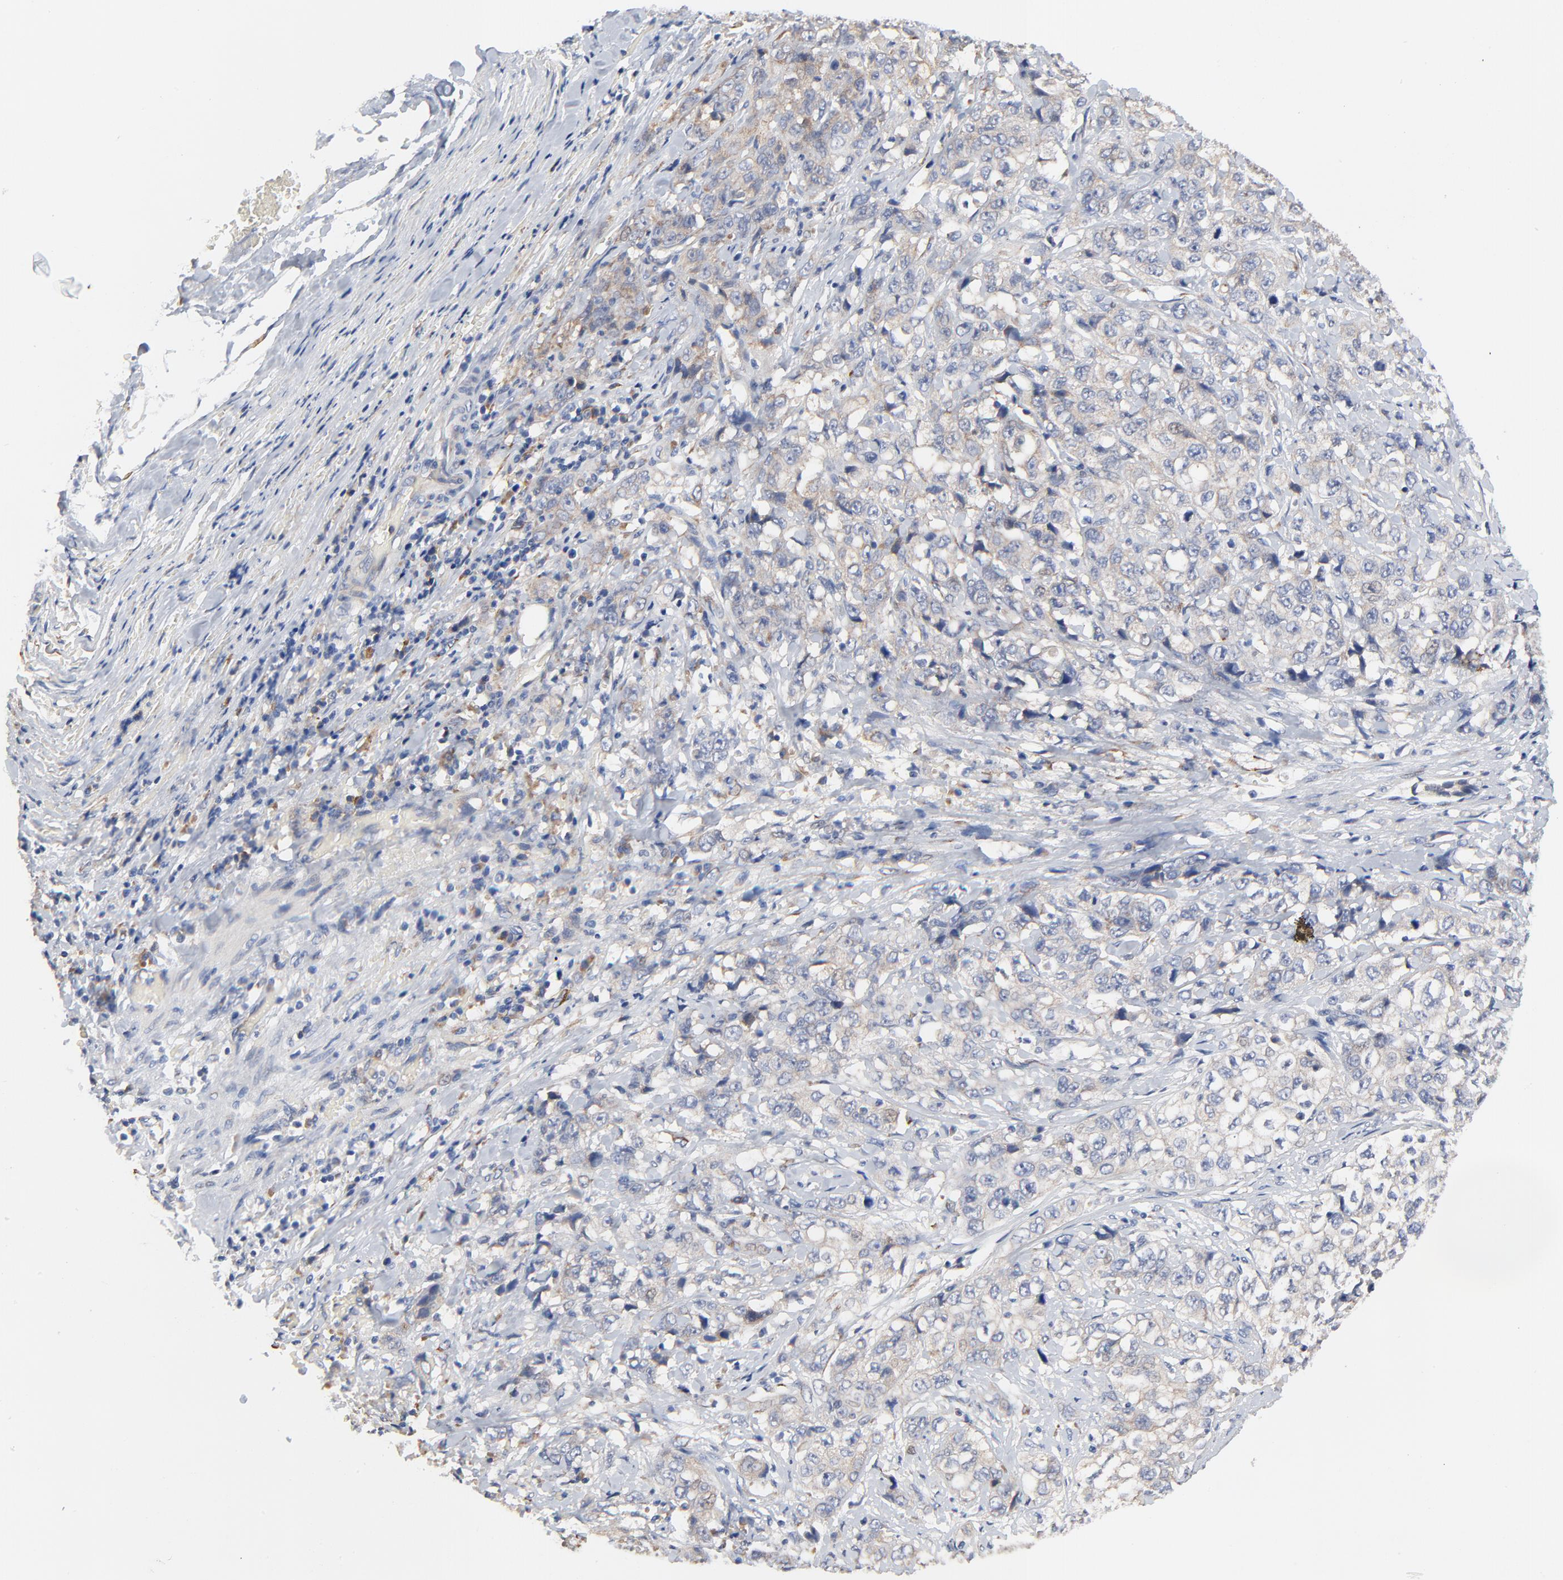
{"staining": {"intensity": "weak", "quantity": "25%-75%", "location": "cytoplasmic/membranous"}, "tissue": "stomach cancer", "cell_type": "Tumor cells", "image_type": "cancer", "snomed": [{"axis": "morphology", "description": "Adenocarcinoma, NOS"}, {"axis": "topography", "description": "Stomach"}], "caption": "Protein staining of stomach cancer tissue reveals weak cytoplasmic/membranous staining in about 25%-75% of tumor cells.", "gene": "VAV2", "patient": {"sex": "male", "age": 48}}